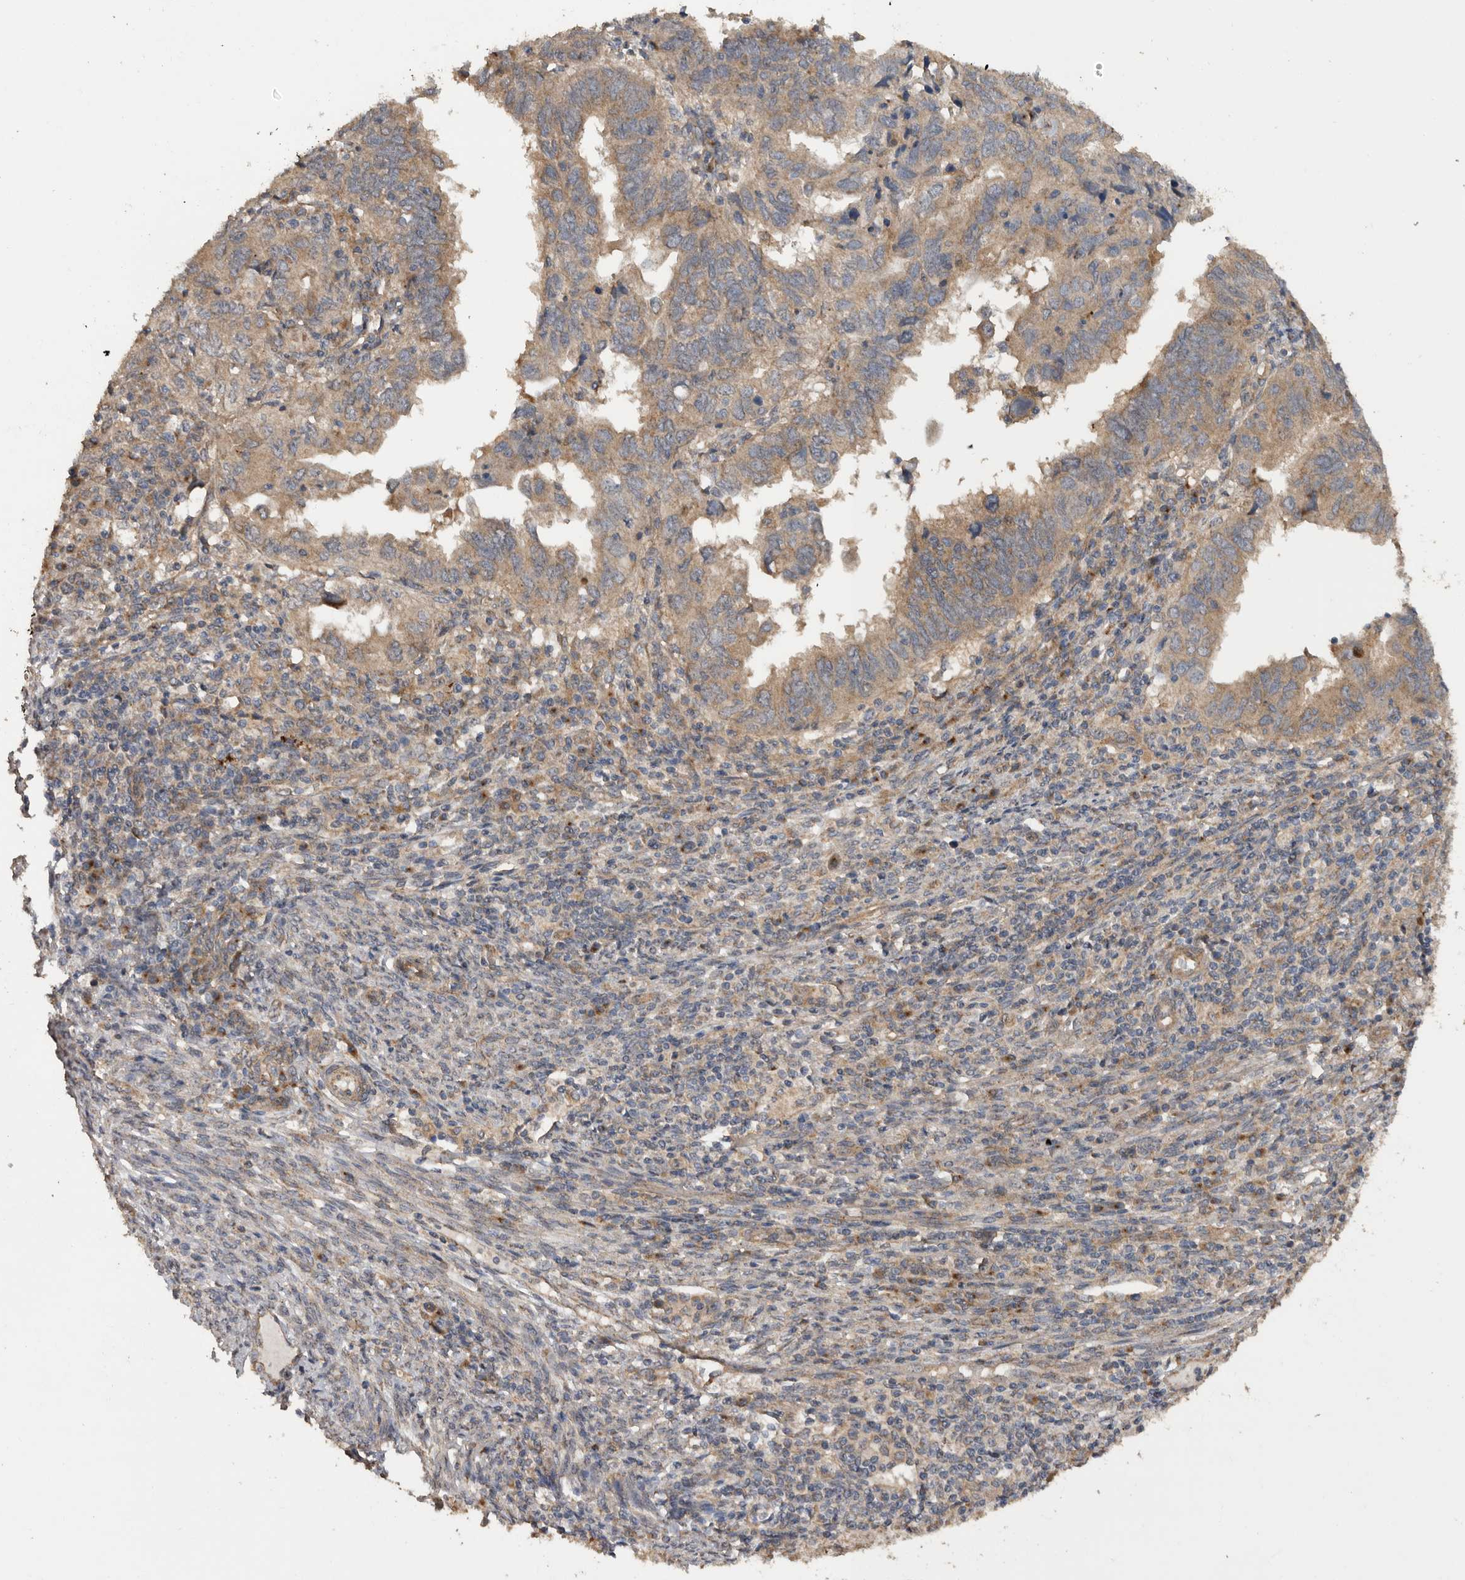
{"staining": {"intensity": "weak", "quantity": ">75%", "location": "cytoplasmic/membranous"}, "tissue": "endometrial cancer", "cell_type": "Tumor cells", "image_type": "cancer", "snomed": [{"axis": "morphology", "description": "Adenocarcinoma, NOS"}, {"axis": "topography", "description": "Uterus"}], "caption": "Weak cytoplasmic/membranous protein expression is present in about >75% of tumor cells in endometrial cancer.", "gene": "PODXL2", "patient": {"sex": "female", "age": 77}}